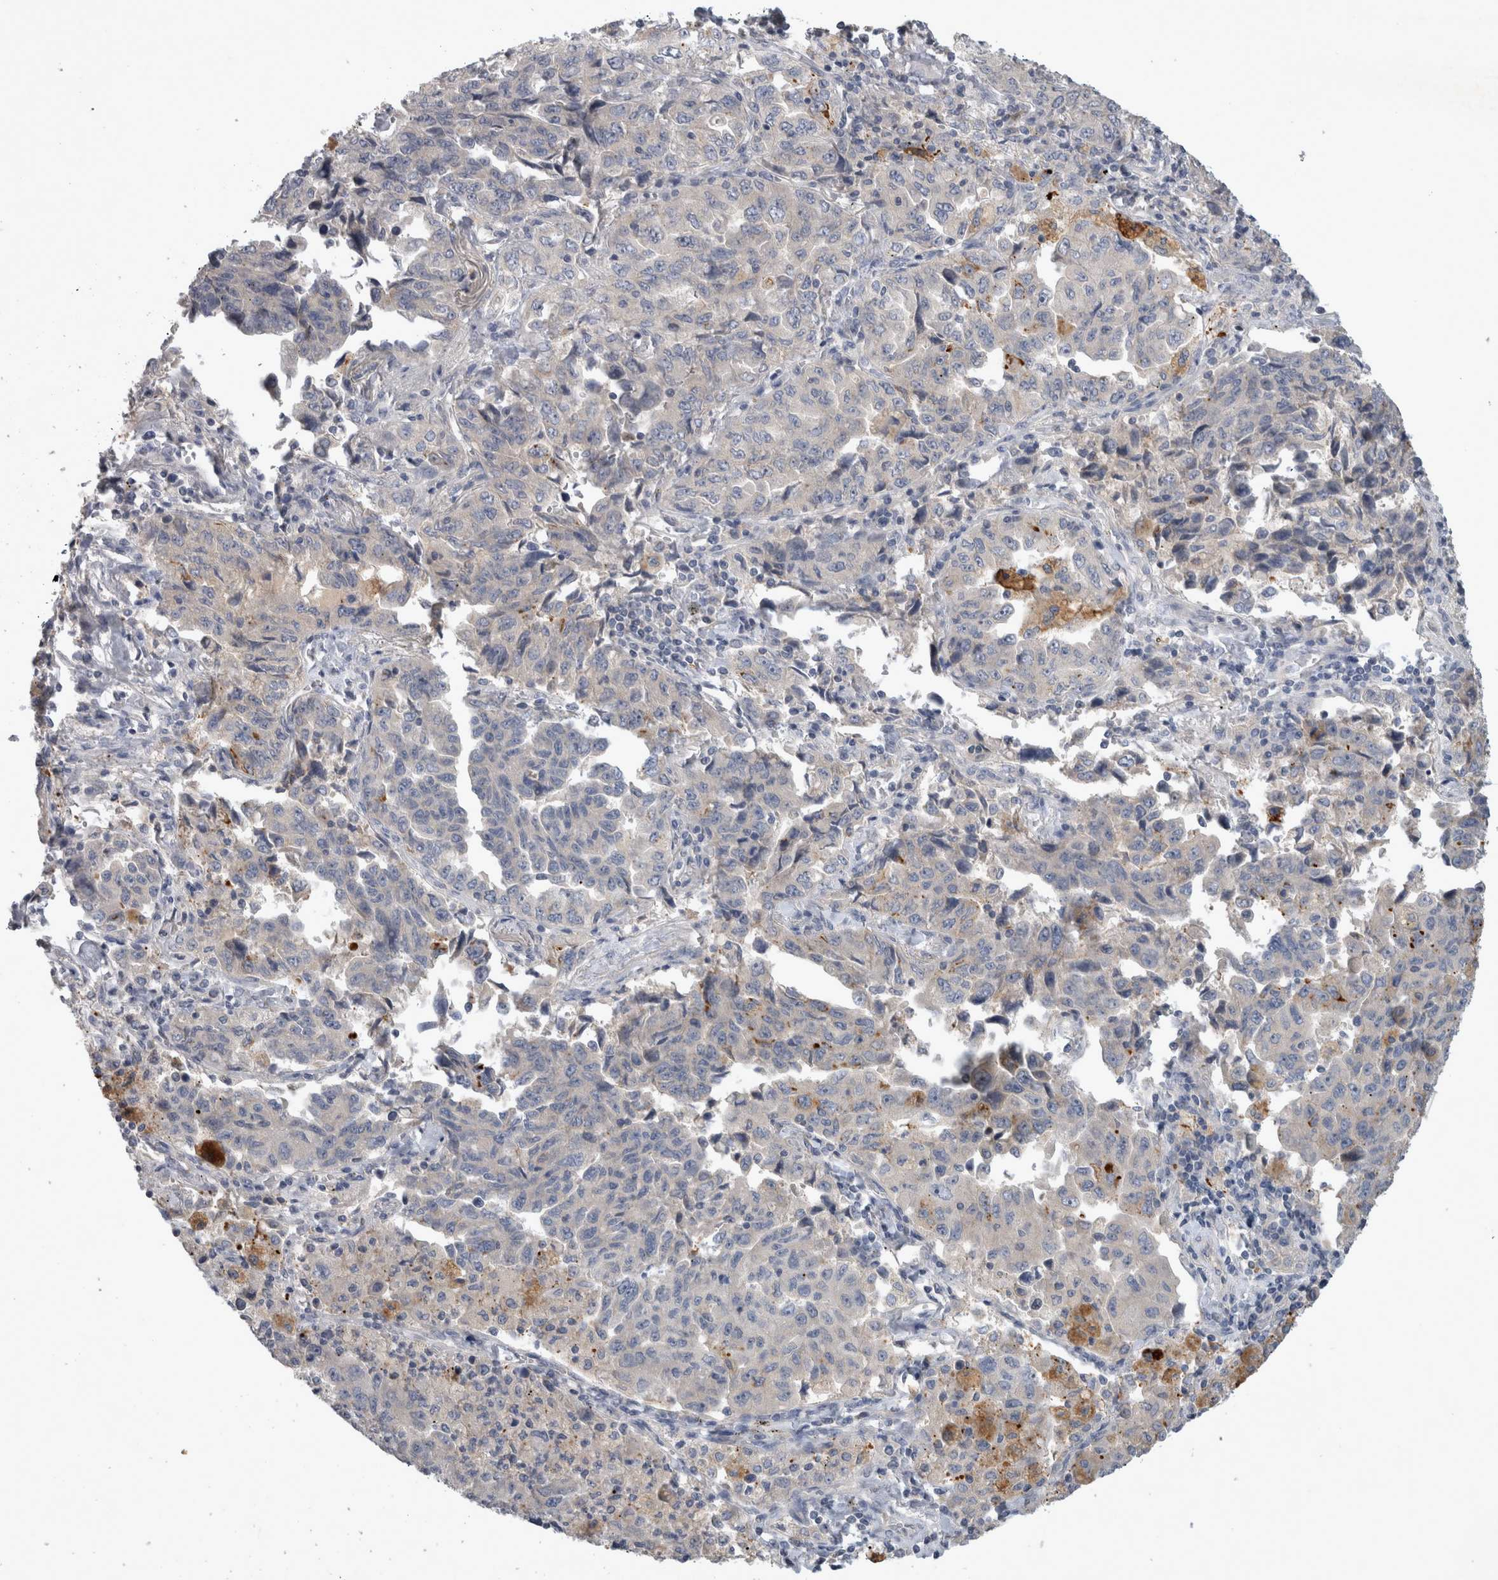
{"staining": {"intensity": "negative", "quantity": "none", "location": "none"}, "tissue": "lung cancer", "cell_type": "Tumor cells", "image_type": "cancer", "snomed": [{"axis": "morphology", "description": "Adenocarcinoma, NOS"}, {"axis": "topography", "description": "Lung"}], "caption": "A micrograph of human adenocarcinoma (lung) is negative for staining in tumor cells.", "gene": "SLC22A11", "patient": {"sex": "female", "age": 51}}